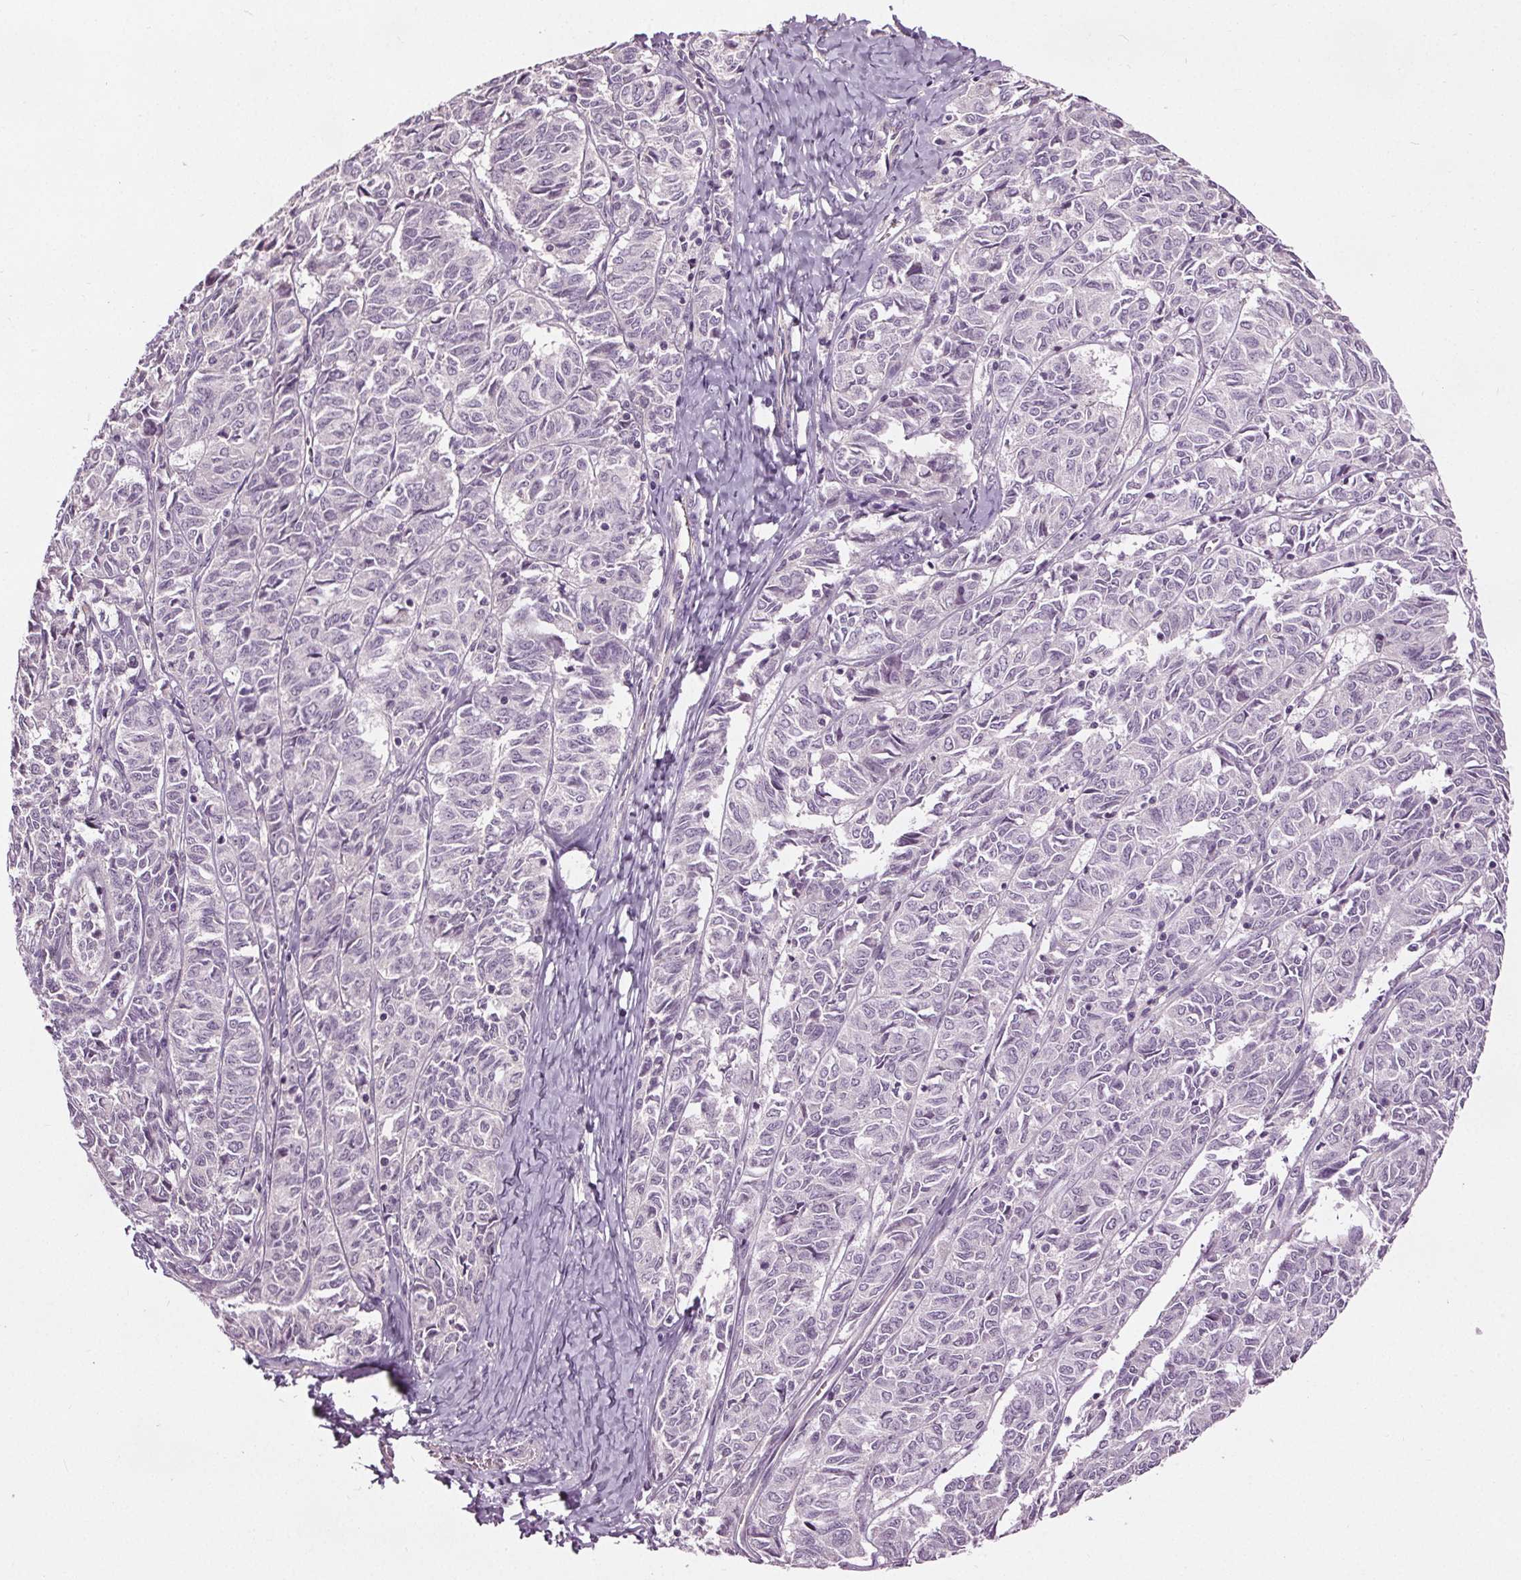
{"staining": {"intensity": "negative", "quantity": "none", "location": "none"}, "tissue": "ovarian cancer", "cell_type": "Tumor cells", "image_type": "cancer", "snomed": [{"axis": "morphology", "description": "Carcinoma, endometroid"}, {"axis": "topography", "description": "Ovary"}], "caption": "Tumor cells show no significant positivity in ovarian cancer. (DAB immunohistochemistry with hematoxylin counter stain).", "gene": "RASA1", "patient": {"sex": "female", "age": 80}}